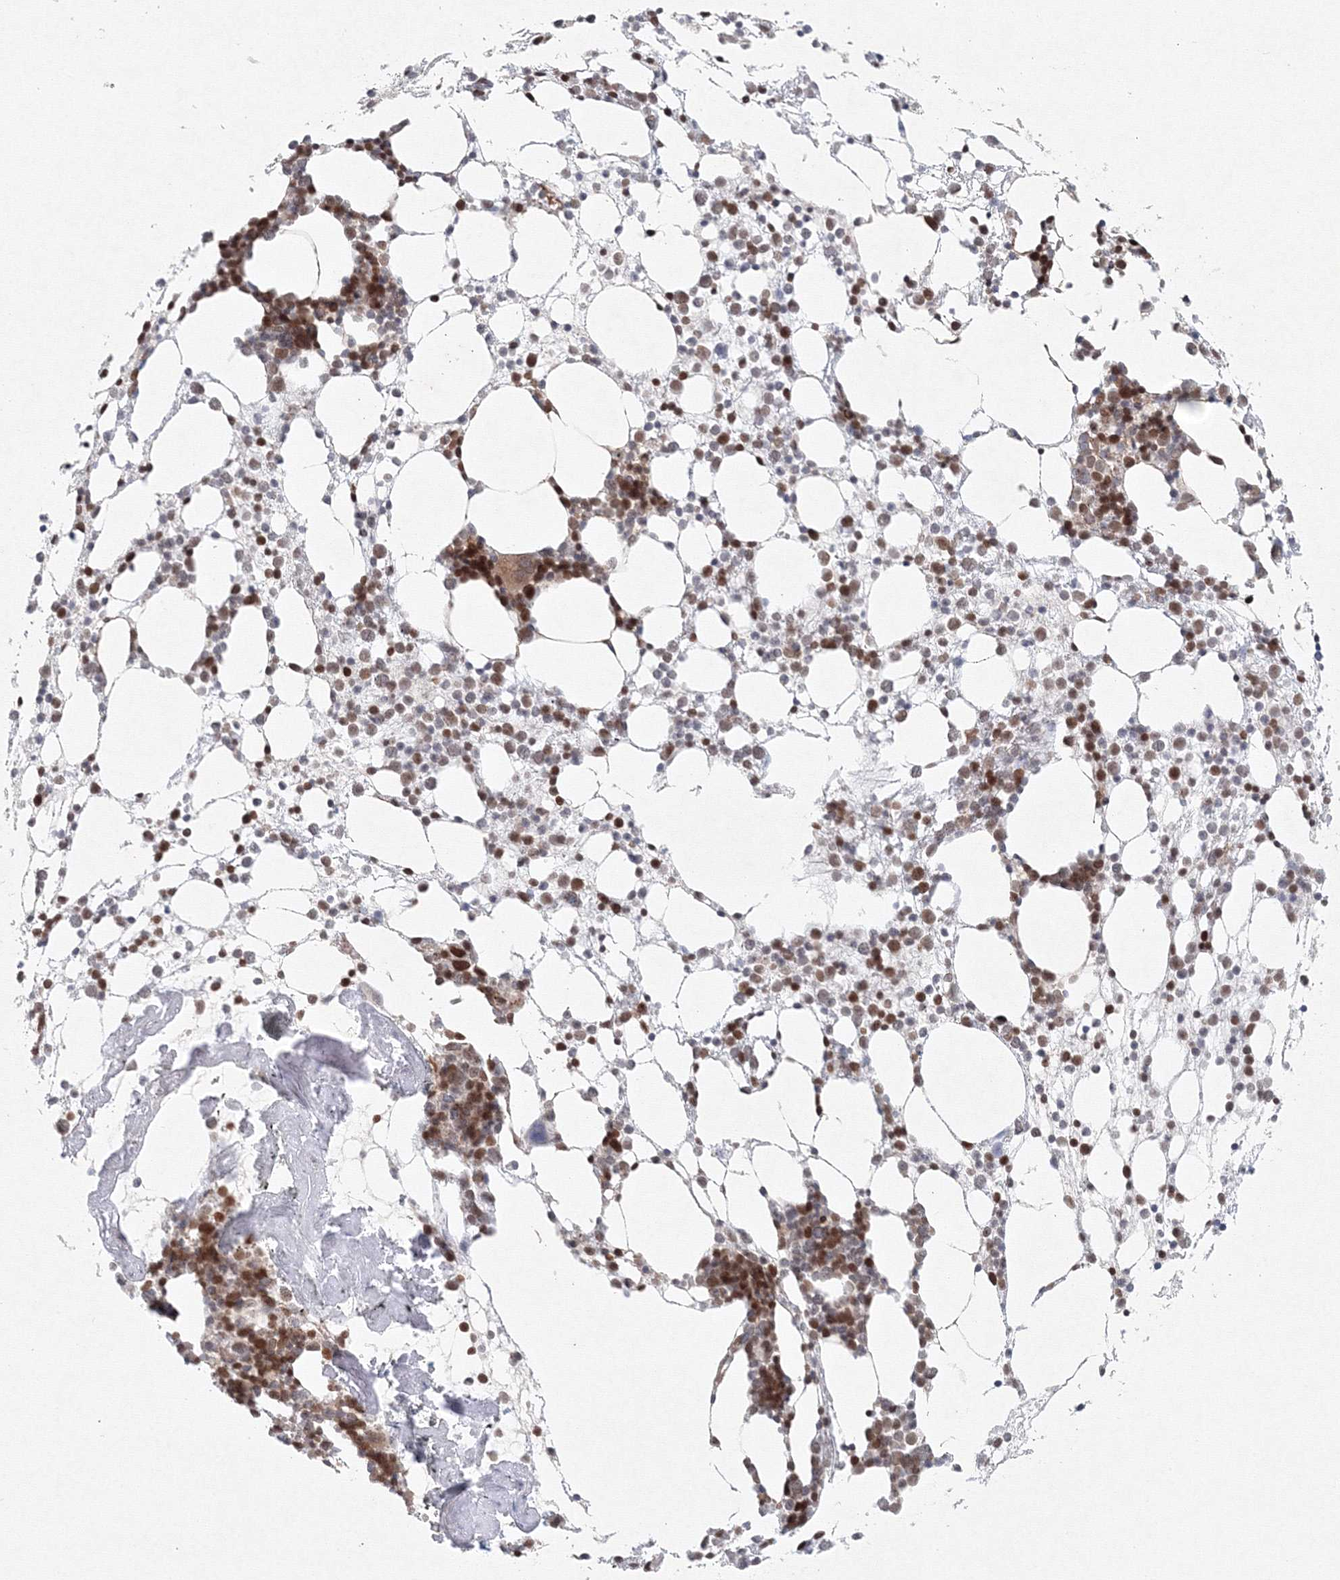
{"staining": {"intensity": "strong", "quantity": "25%-75%", "location": "nuclear"}, "tissue": "bone marrow", "cell_type": "Hematopoietic cells", "image_type": "normal", "snomed": [{"axis": "morphology", "description": "Normal tissue, NOS"}, {"axis": "topography", "description": "Bone marrow"}], "caption": "Strong nuclear staining for a protein is present in about 25%-75% of hematopoietic cells of normal bone marrow using immunohistochemistry.", "gene": "KIF4A", "patient": {"sex": "female", "age": 57}}